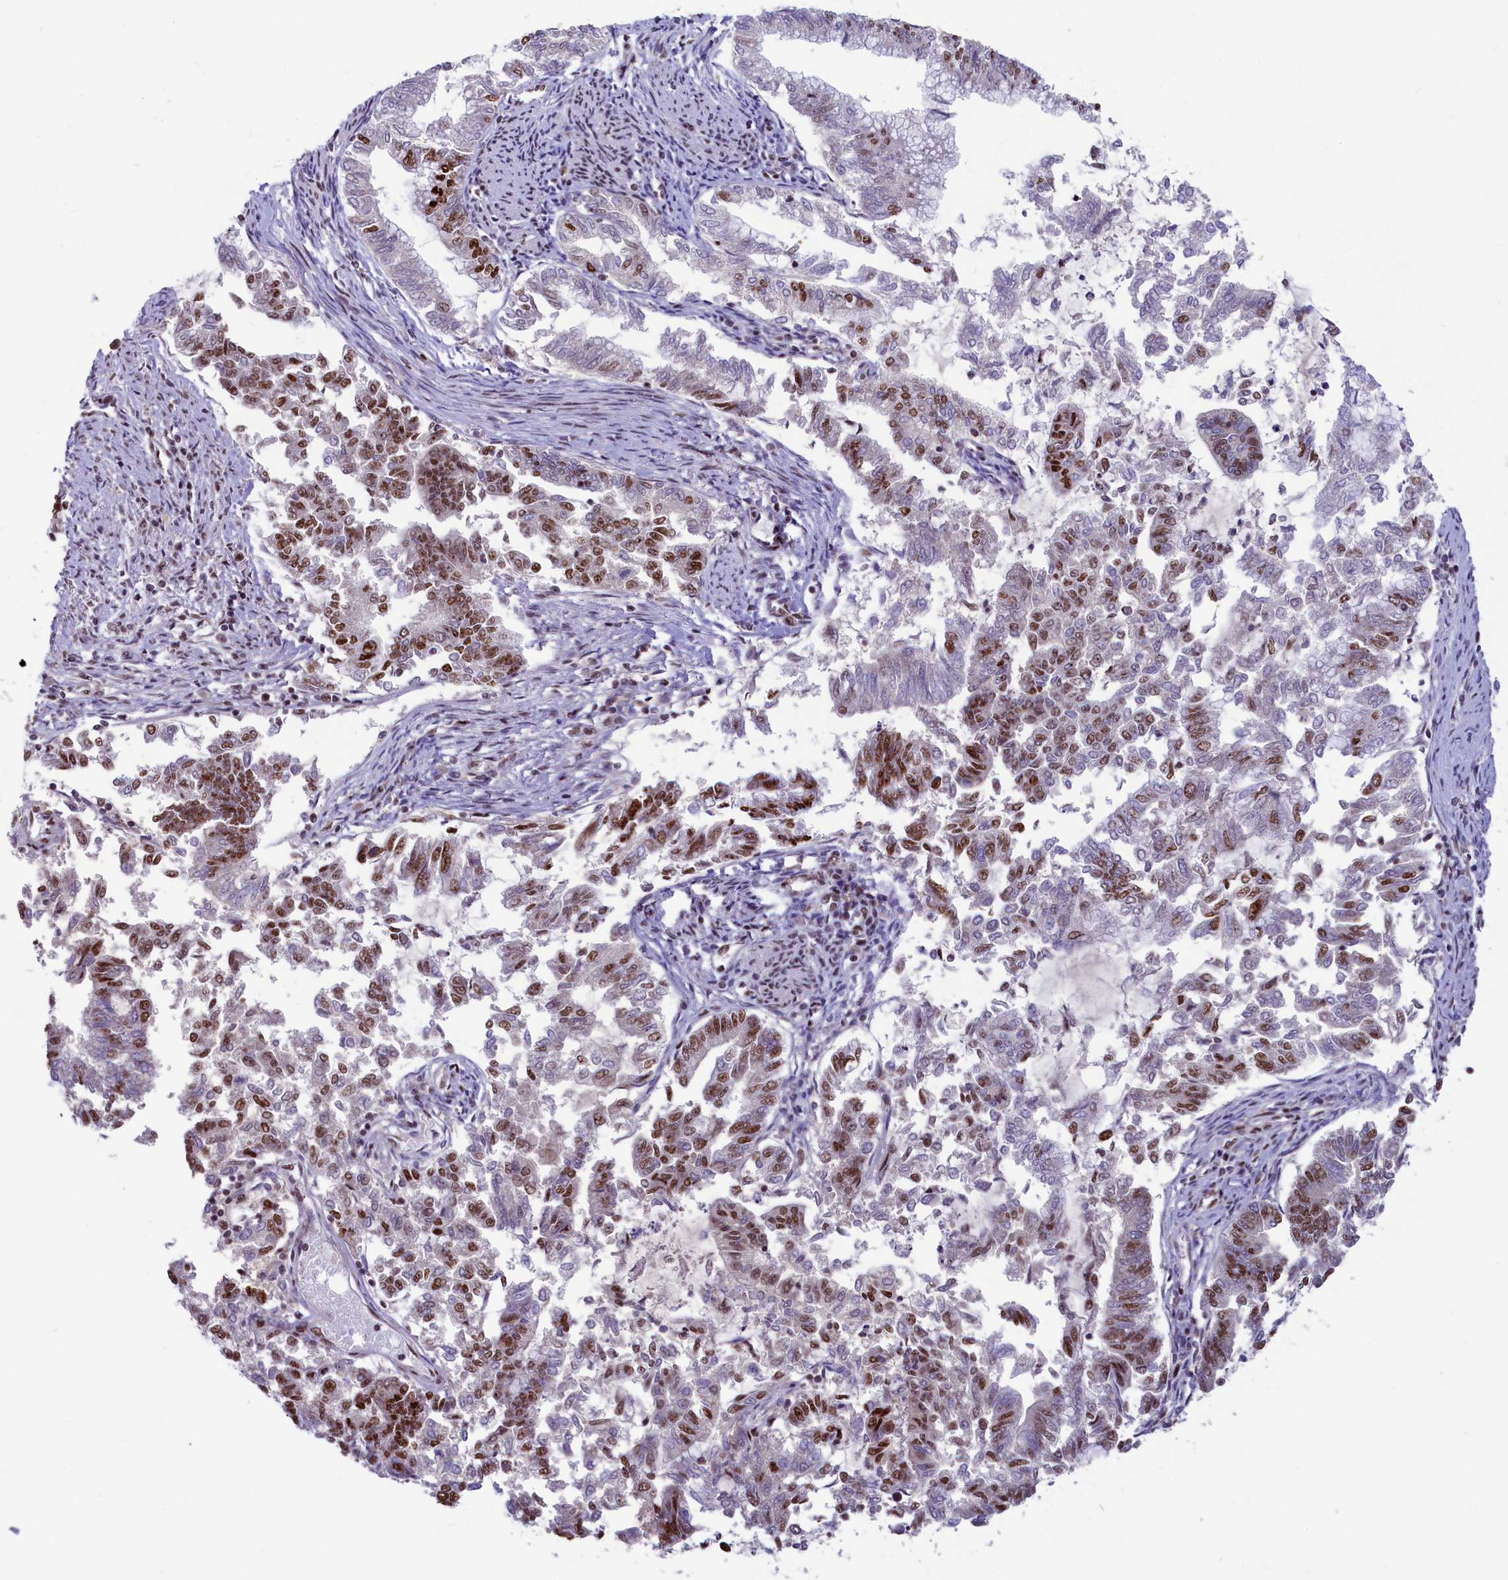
{"staining": {"intensity": "moderate", "quantity": "25%-75%", "location": "nuclear"}, "tissue": "endometrial cancer", "cell_type": "Tumor cells", "image_type": "cancer", "snomed": [{"axis": "morphology", "description": "Adenocarcinoma, NOS"}, {"axis": "topography", "description": "Endometrium"}], "caption": "Tumor cells demonstrate moderate nuclear positivity in approximately 25%-75% of cells in endometrial cancer.", "gene": "ANKS3", "patient": {"sex": "female", "age": 79}}